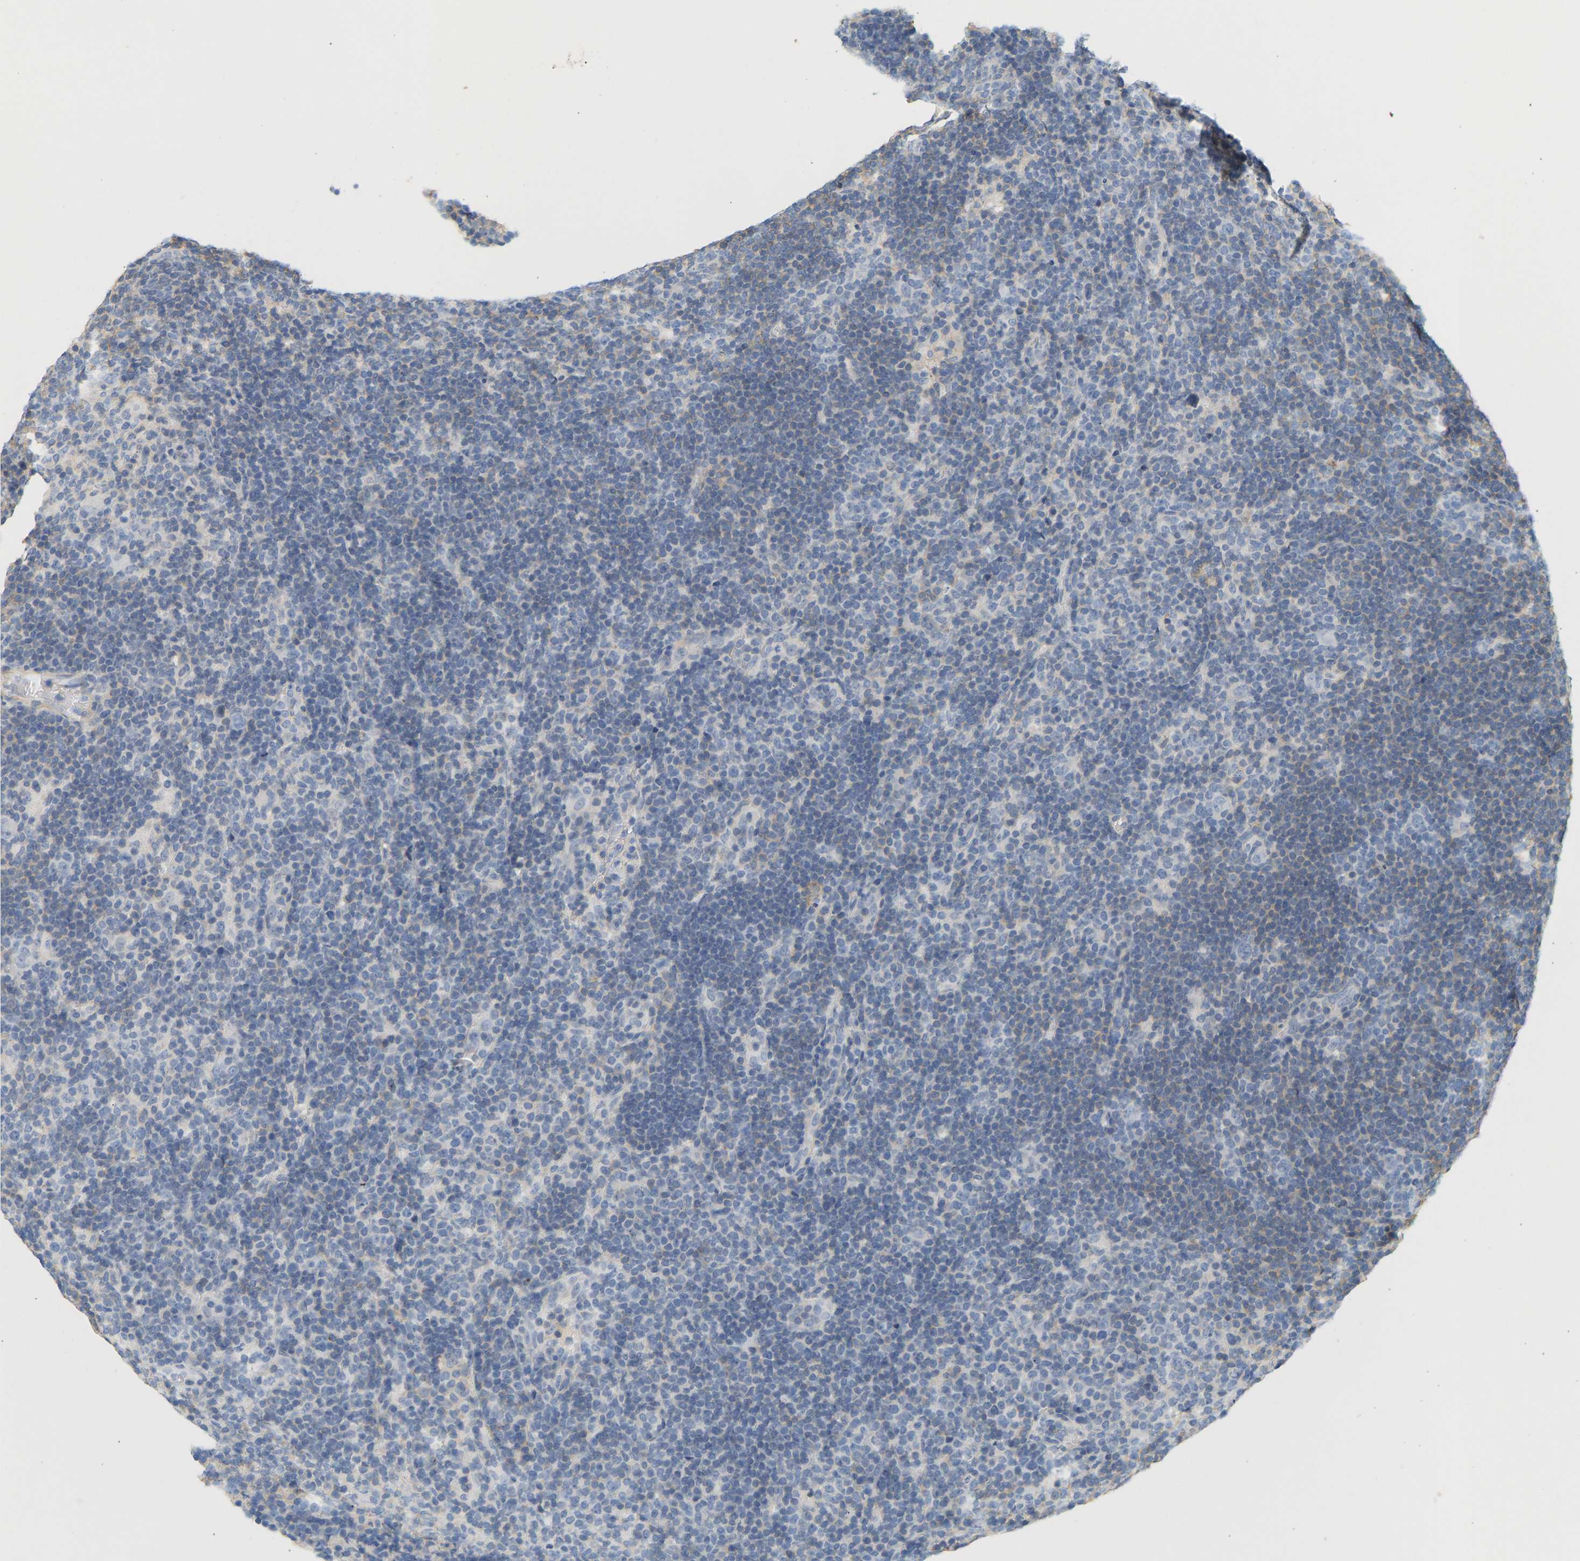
{"staining": {"intensity": "negative", "quantity": "none", "location": "none"}, "tissue": "lymphoma", "cell_type": "Tumor cells", "image_type": "cancer", "snomed": [{"axis": "morphology", "description": "Hodgkin's disease, NOS"}, {"axis": "topography", "description": "Lymph node"}], "caption": "This is a photomicrograph of immunohistochemistry staining of Hodgkin's disease, which shows no positivity in tumor cells.", "gene": "BVES", "patient": {"sex": "female", "age": 57}}